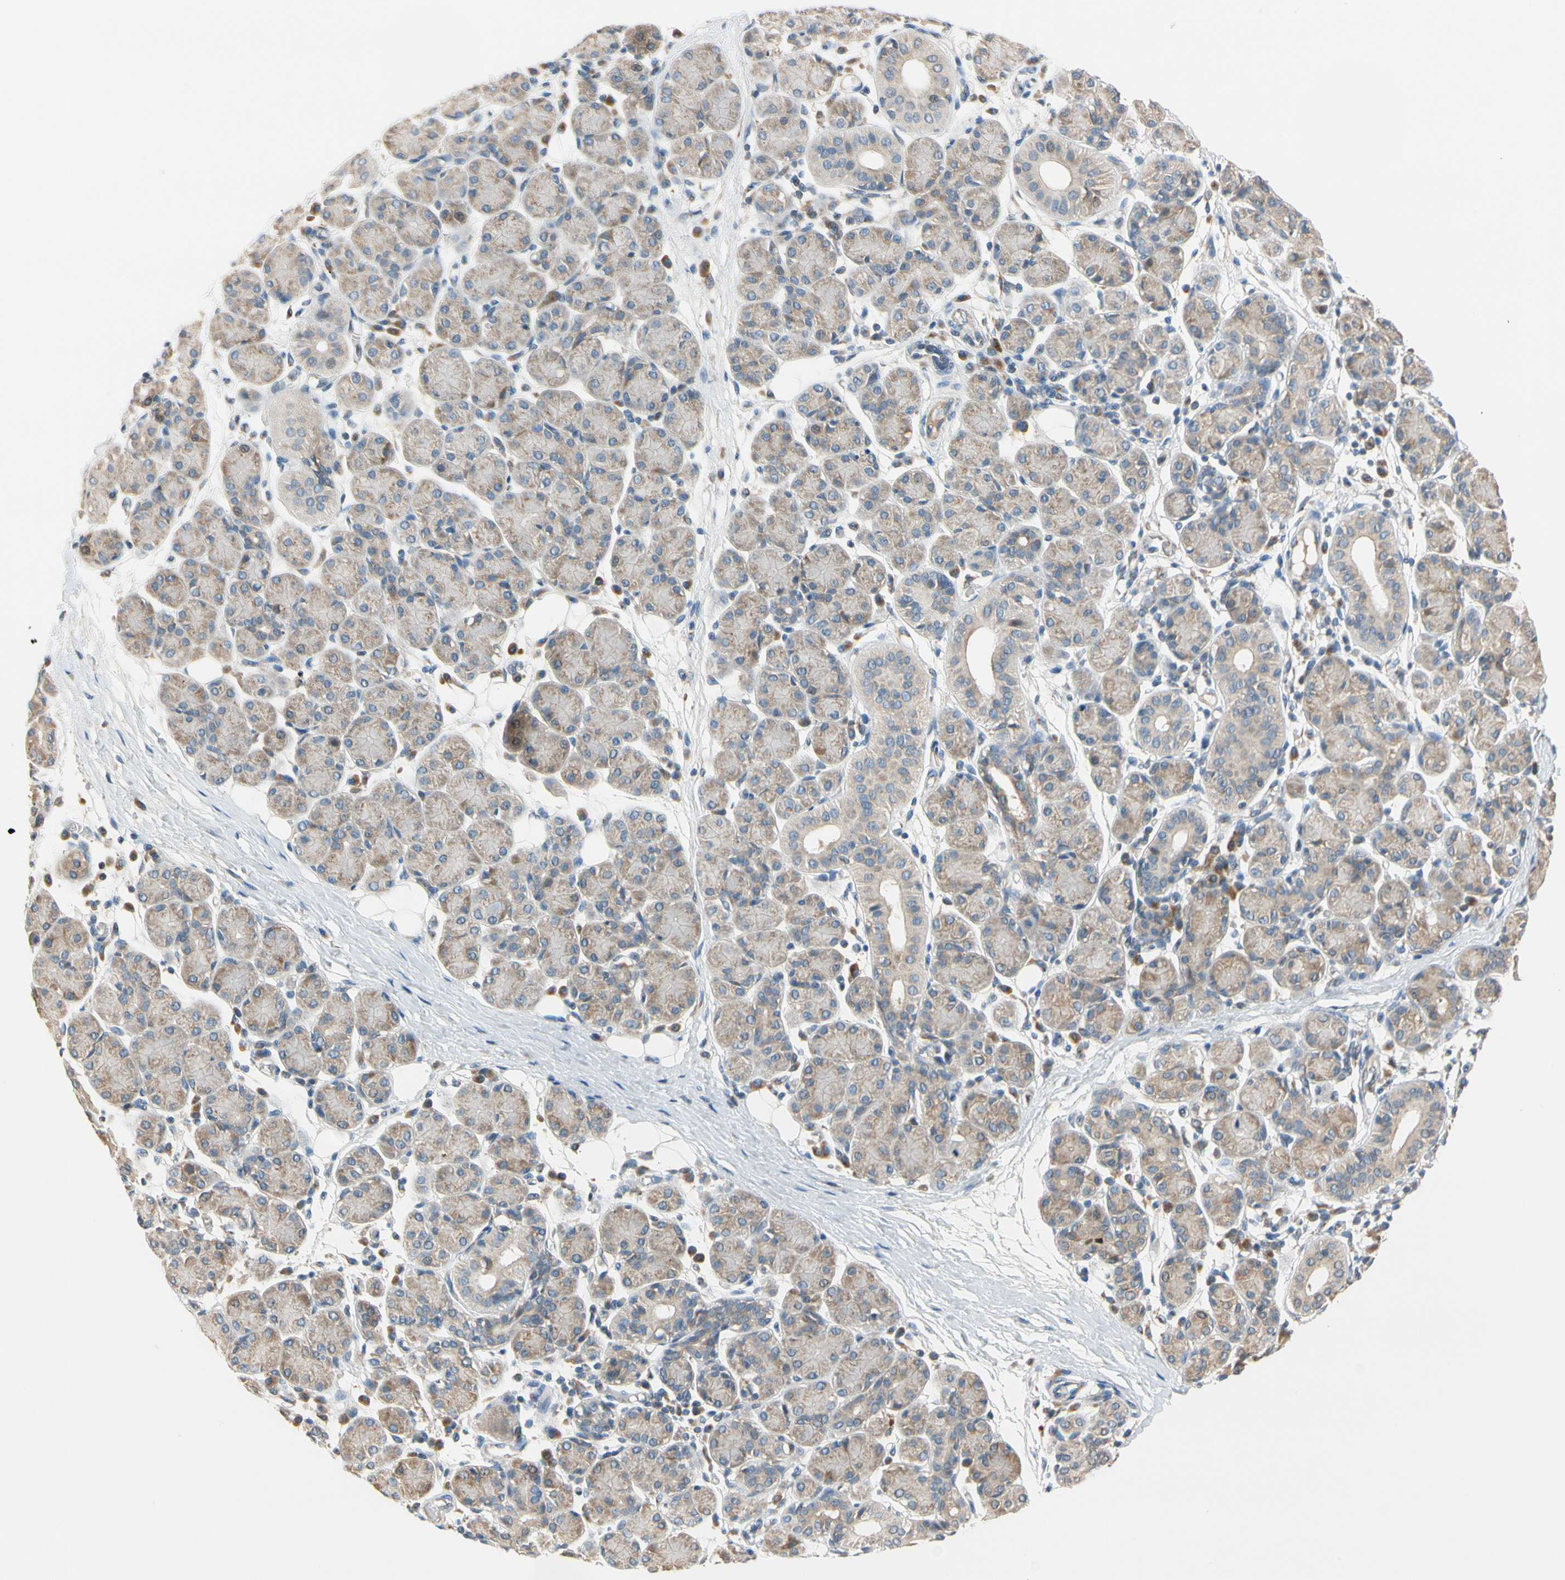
{"staining": {"intensity": "weak", "quantity": ">75%", "location": "cytoplasmic/membranous"}, "tissue": "salivary gland", "cell_type": "Glandular cells", "image_type": "normal", "snomed": [{"axis": "morphology", "description": "Normal tissue, NOS"}, {"axis": "morphology", "description": "Inflammation, NOS"}, {"axis": "topography", "description": "Lymph node"}, {"axis": "topography", "description": "Salivary gland"}], "caption": "Unremarkable salivary gland exhibits weak cytoplasmic/membranous expression in approximately >75% of glandular cells.", "gene": "GPSM2", "patient": {"sex": "male", "age": 3}}